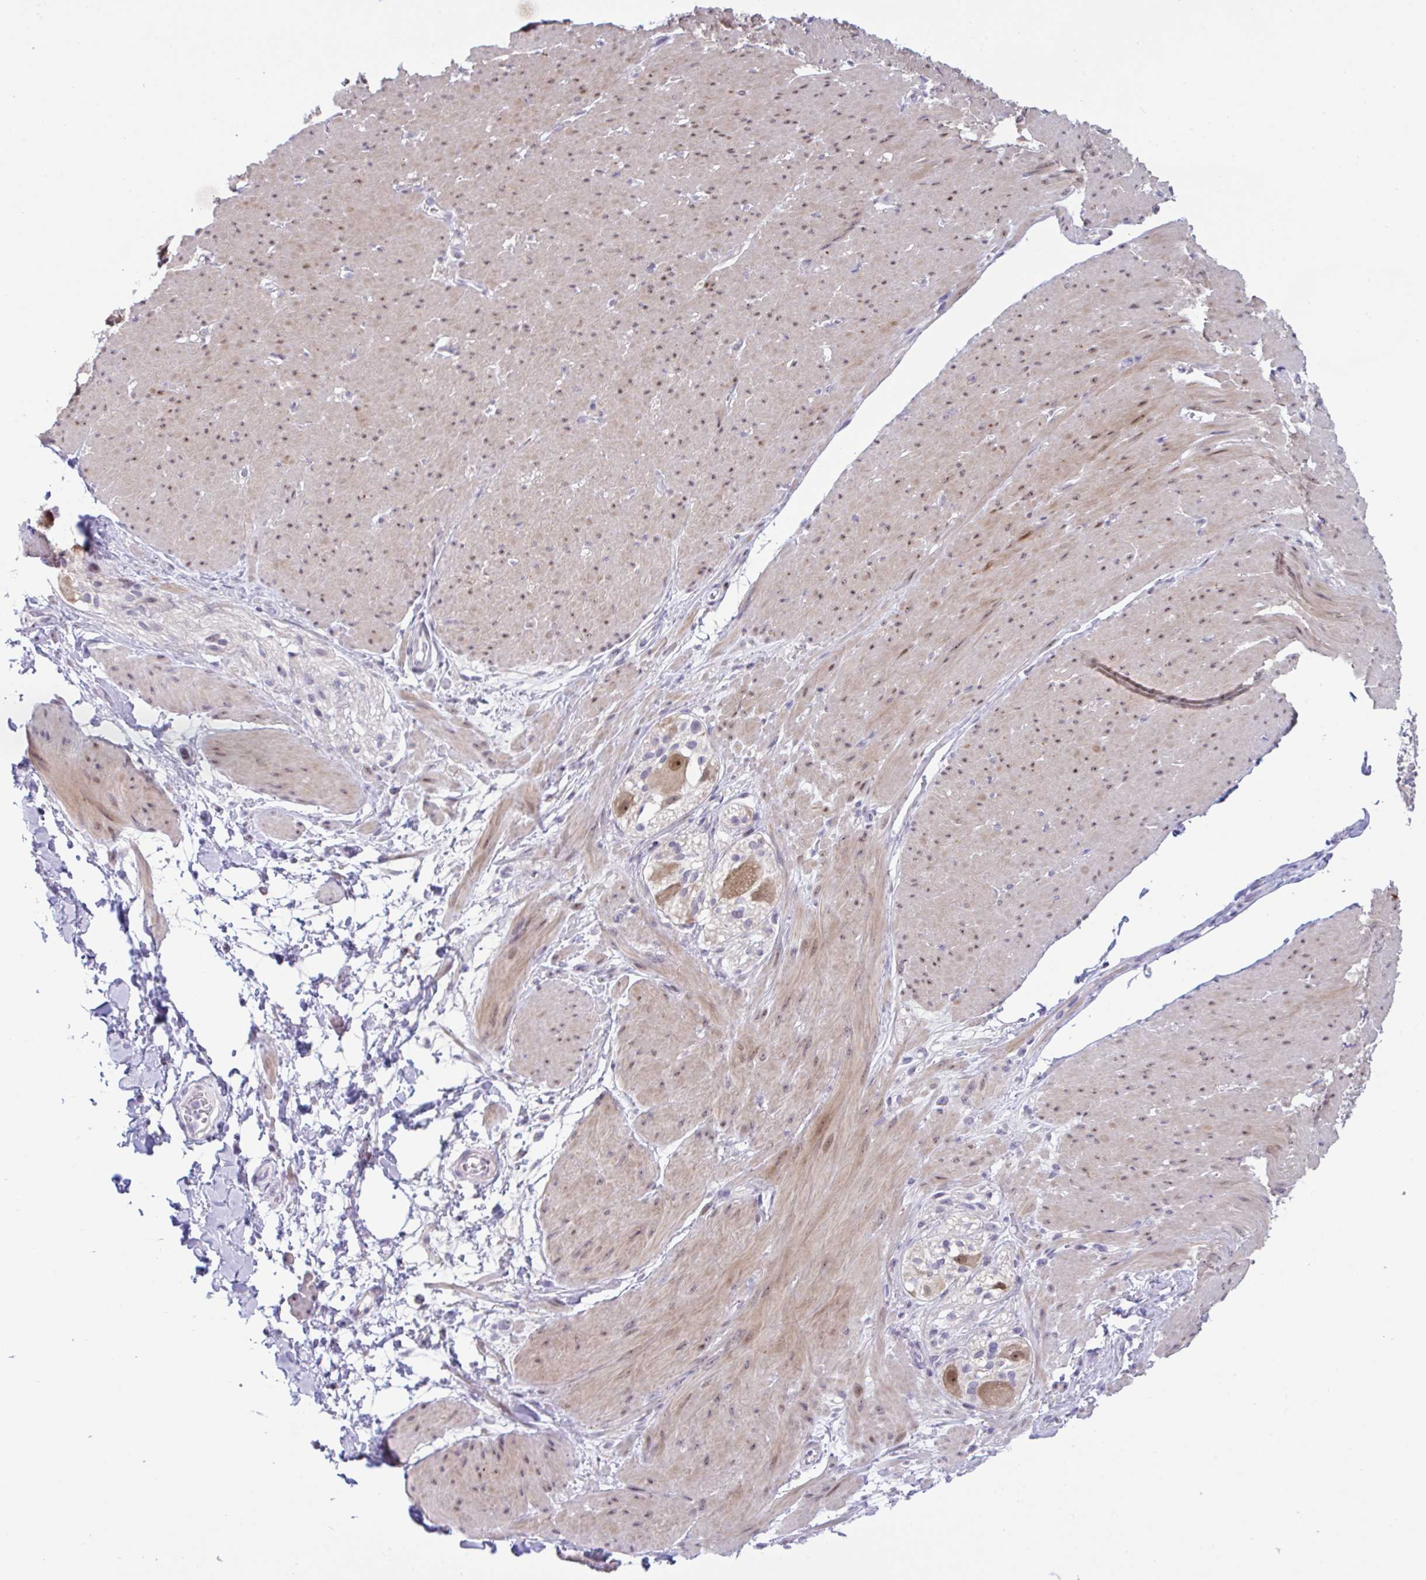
{"staining": {"intensity": "moderate", "quantity": "25%-75%", "location": "cytoplasmic/membranous,nuclear"}, "tissue": "smooth muscle", "cell_type": "Smooth muscle cells", "image_type": "normal", "snomed": [{"axis": "morphology", "description": "Normal tissue, NOS"}, {"axis": "topography", "description": "Smooth muscle"}, {"axis": "topography", "description": "Rectum"}], "caption": "Brown immunohistochemical staining in normal smooth muscle reveals moderate cytoplasmic/membranous,nuclear positivity in about 25%-75% of smooth muscle cells. The staining was performed using DAB (3,3'-diaminobenzidine), with brown indicating positive protein expression. Nuclei are stained blue with hematoxylin.", "gene": "USP35", "patient": {"sex": "male", "age": 53}}